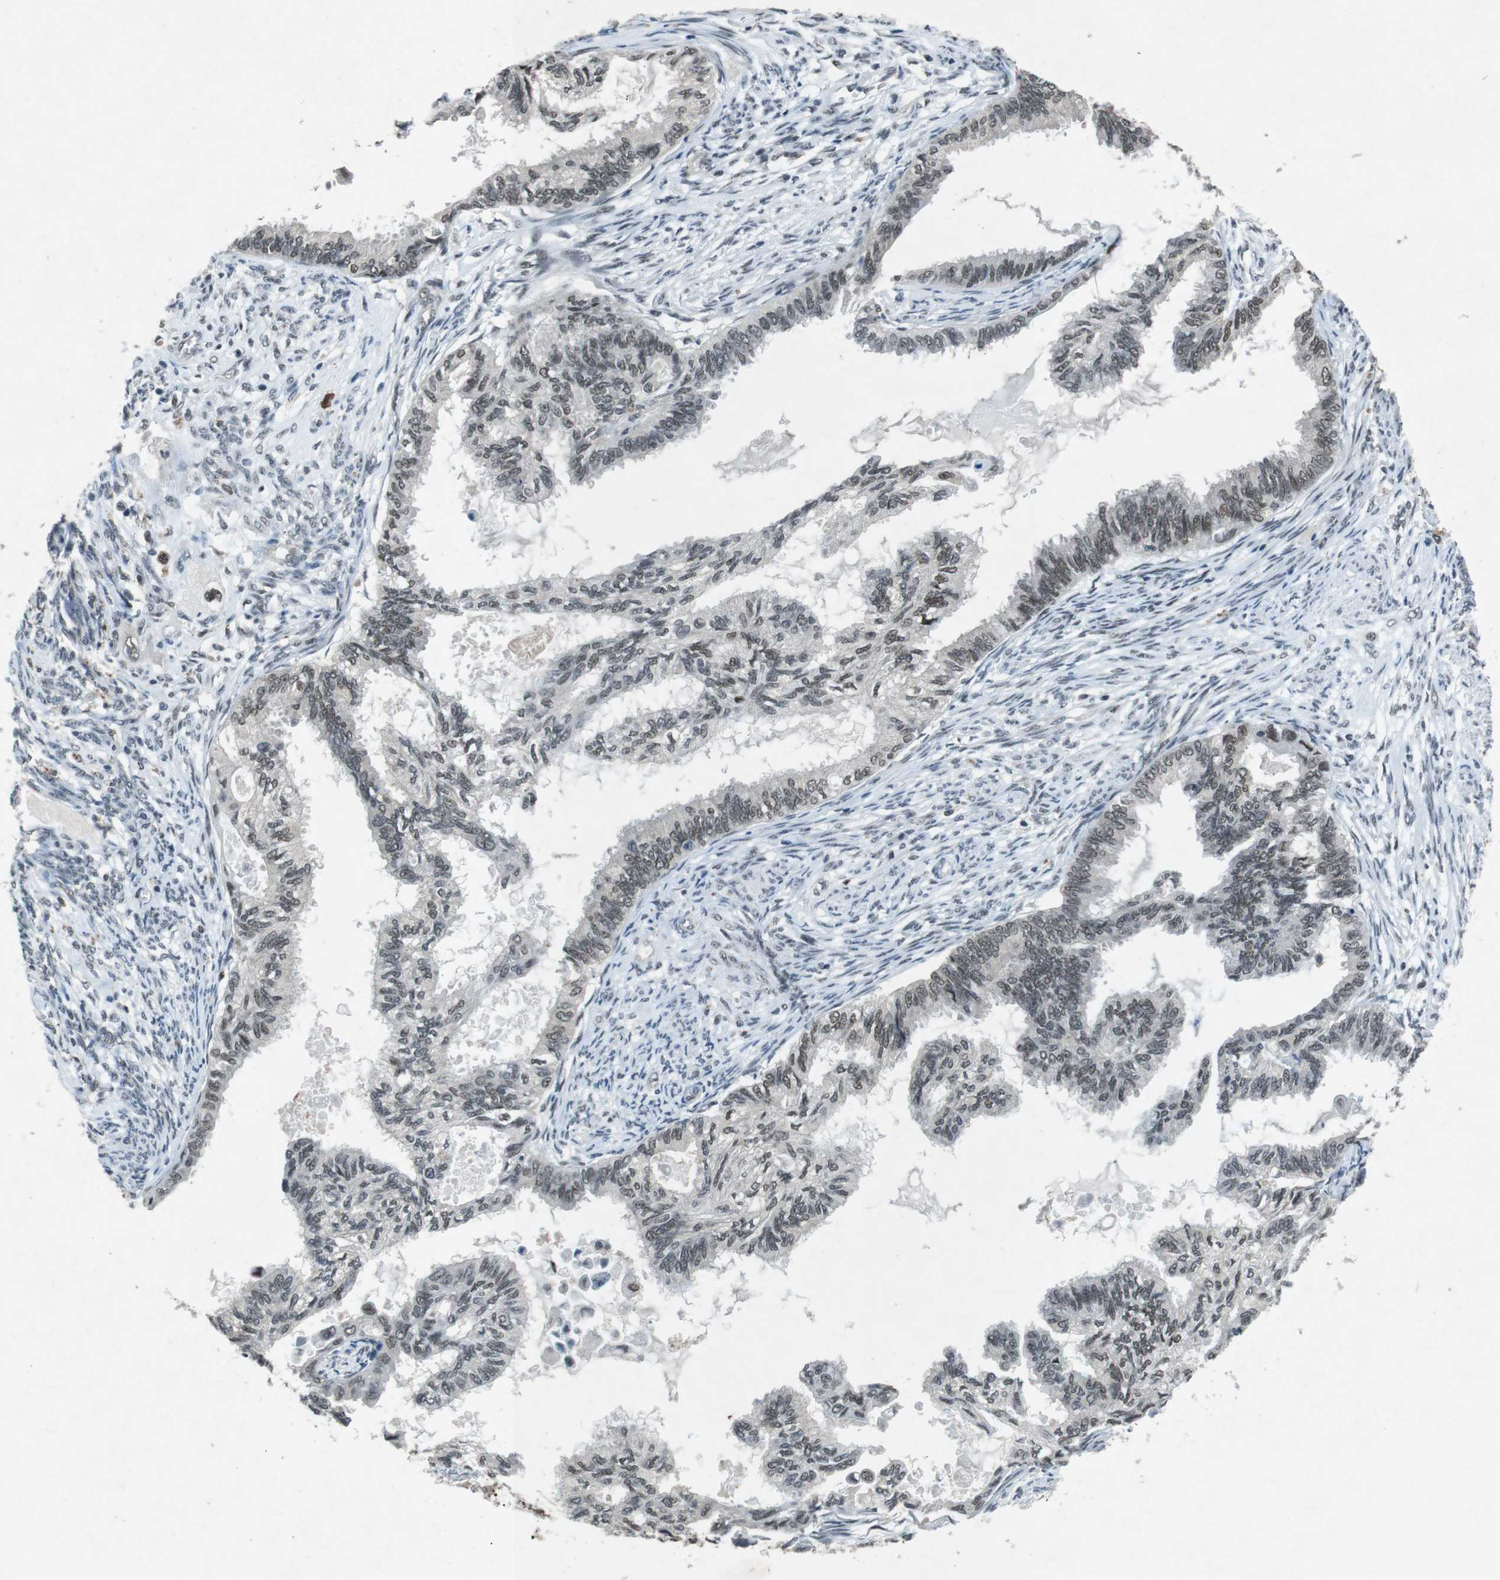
{"staining": {"intensity": "weak", "quantity": ">75%", "location": "nuclear"}, "tissue": "cervical cancer", "cell_type": "Tumor cells", "image_type": "cancer", "snomed": [{"axis": "morphology", "description": "Normal tissue, NOS"}, {"axis": "morphology", "description": "Adenocarcinoma, NOS"}, {"axis": "topography", "description": "Cervix"}, {"axis": "topography", "description": "Endometrium"}], "caption": "The micrograph reveals a brown stain indicating the presence of a protein in the nuclear of tumor cells in cervical cancer.", "gene": "USP7", "patient": {"sex": "female", "age": 86}}